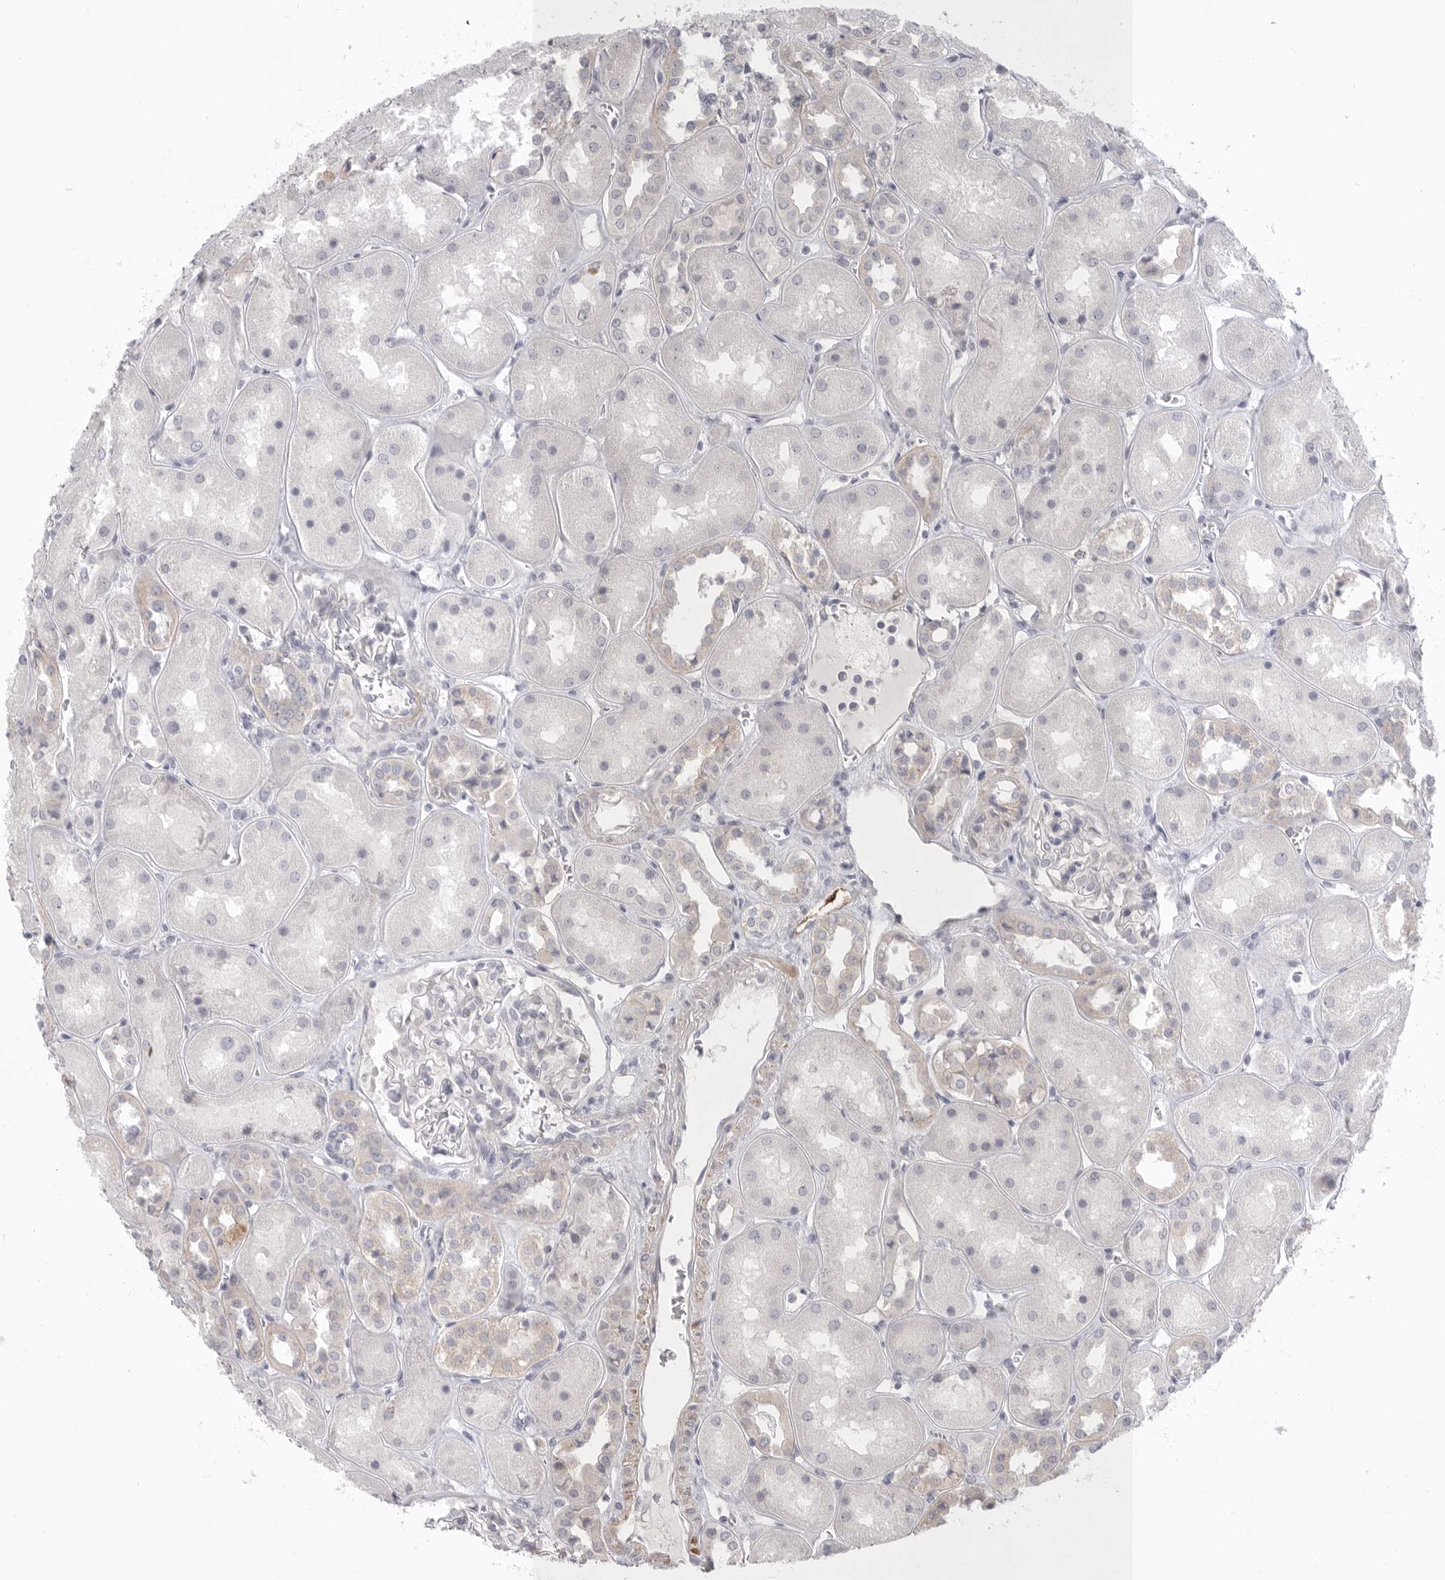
{"staining": {"intensity": "negative", "quantity": "none", "location": "none"}, "tissue": "kidney", "cell_type": "Cells in glomeruli", "image_type": "normal", "snomed": [{"axis": "morphology", "description": "Normal tissue, NOS"}, {"axis": "topography", "description": "Kidney"}], "caption": "Image shows no protein expression in cells in glomeruli of benign kidney. (DAB (3,3'-diaminobenzidine) immunohistochemistry with hematoxylin counter stain).", "gene": "STAB2", "patient": {"sex": "male", "age": 70}}